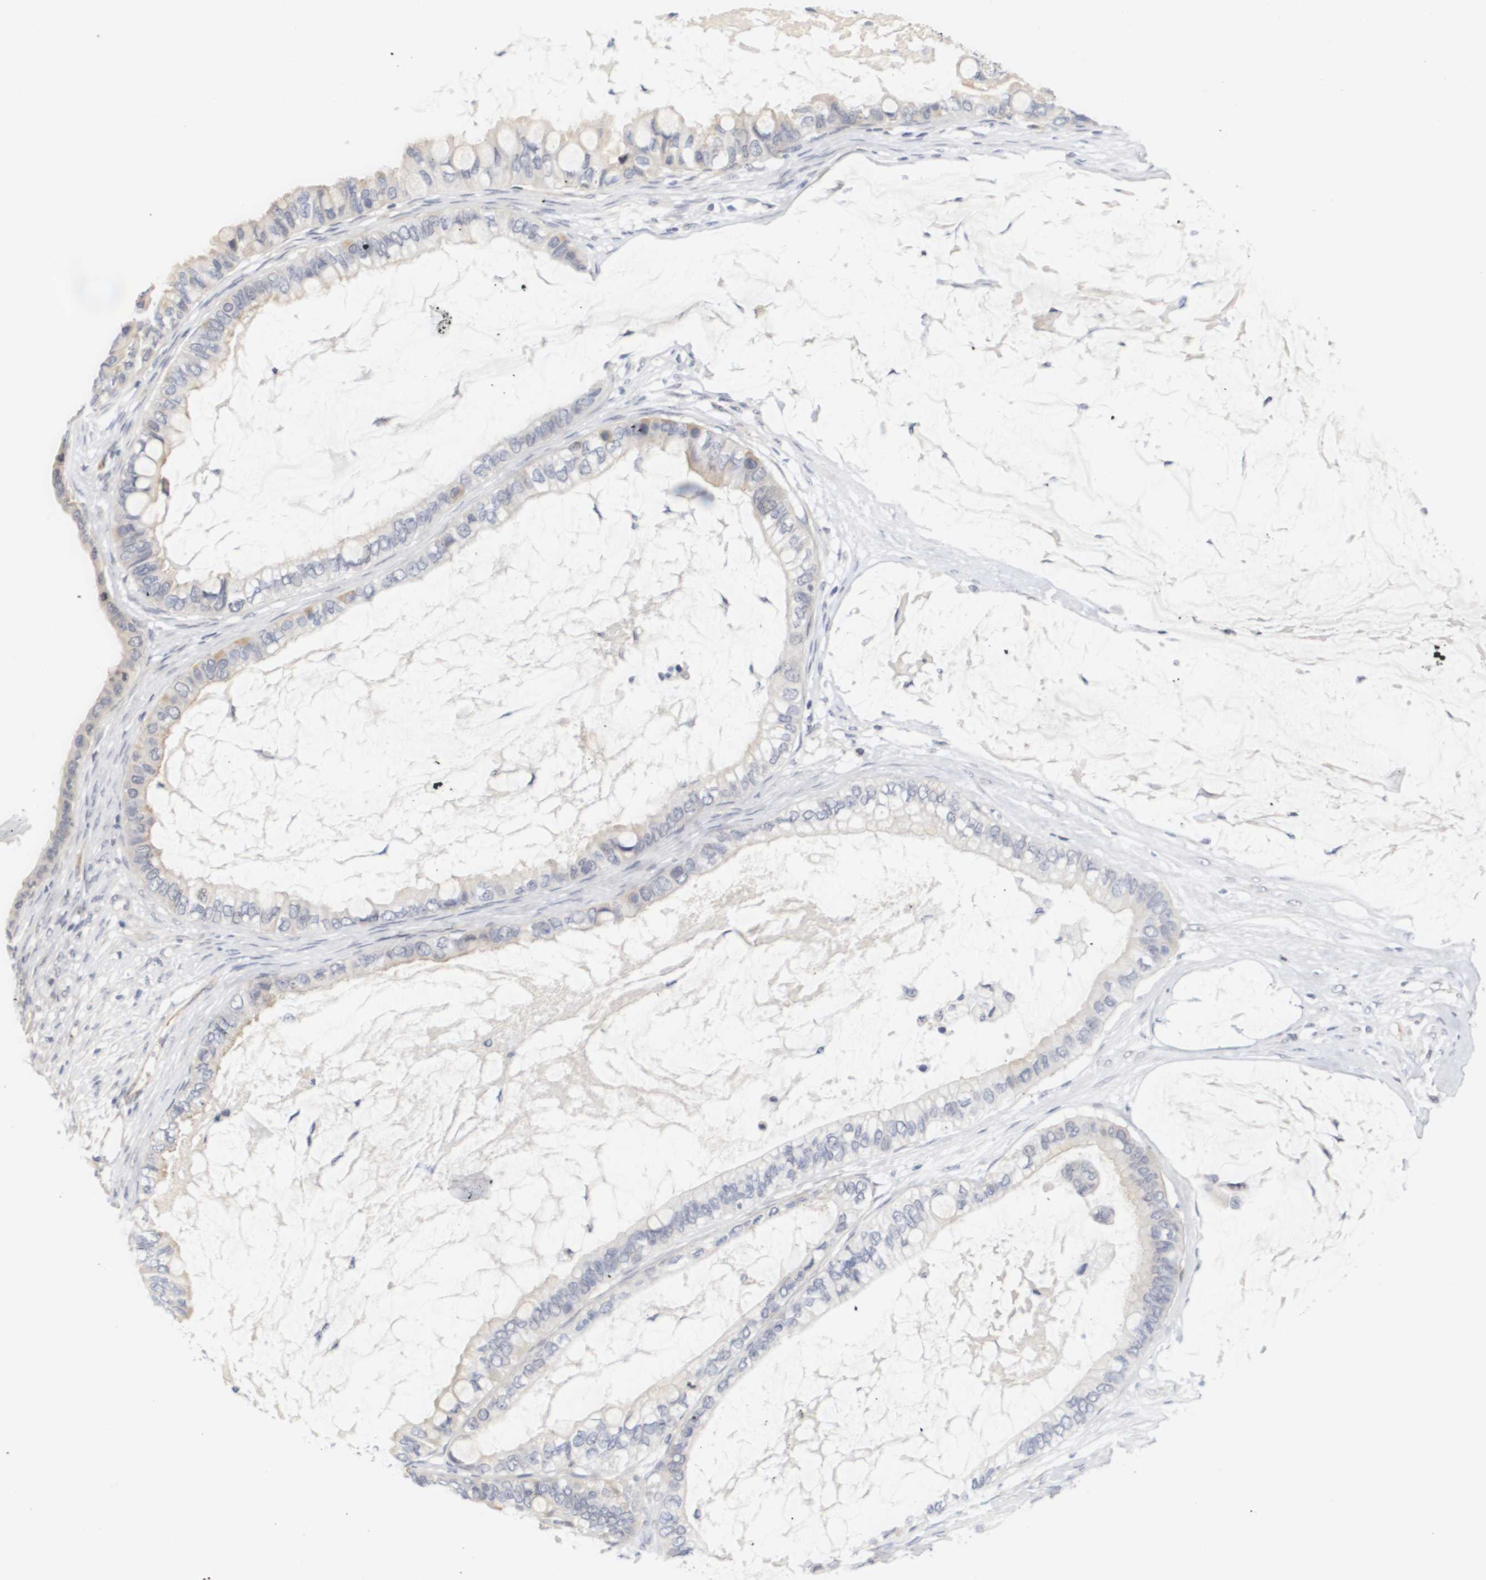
{"staining": {"intensity": "moderate", "quantity": "<25%", "location": "cytoplasmic/membranous"}, "tissue": "ovarian cancer", "cell_type": "Tumor cells", "image_type": "cancer", "snomed": [{"axis": "morphology", "description": "Cystadenocarcinoma, mucinous, NOS"}, {"axis": "topography", "description": "Ovary"}], "caption": "This is an image of immunohistochemistry (IHC) staining of mucinous cystadenocarcinoma (ovarian), which shows moderate expression in the cytoplasmic/membranous of tumor cells.", "gene": "CYB561", "patient": {"sex": "female", "age": 80}}